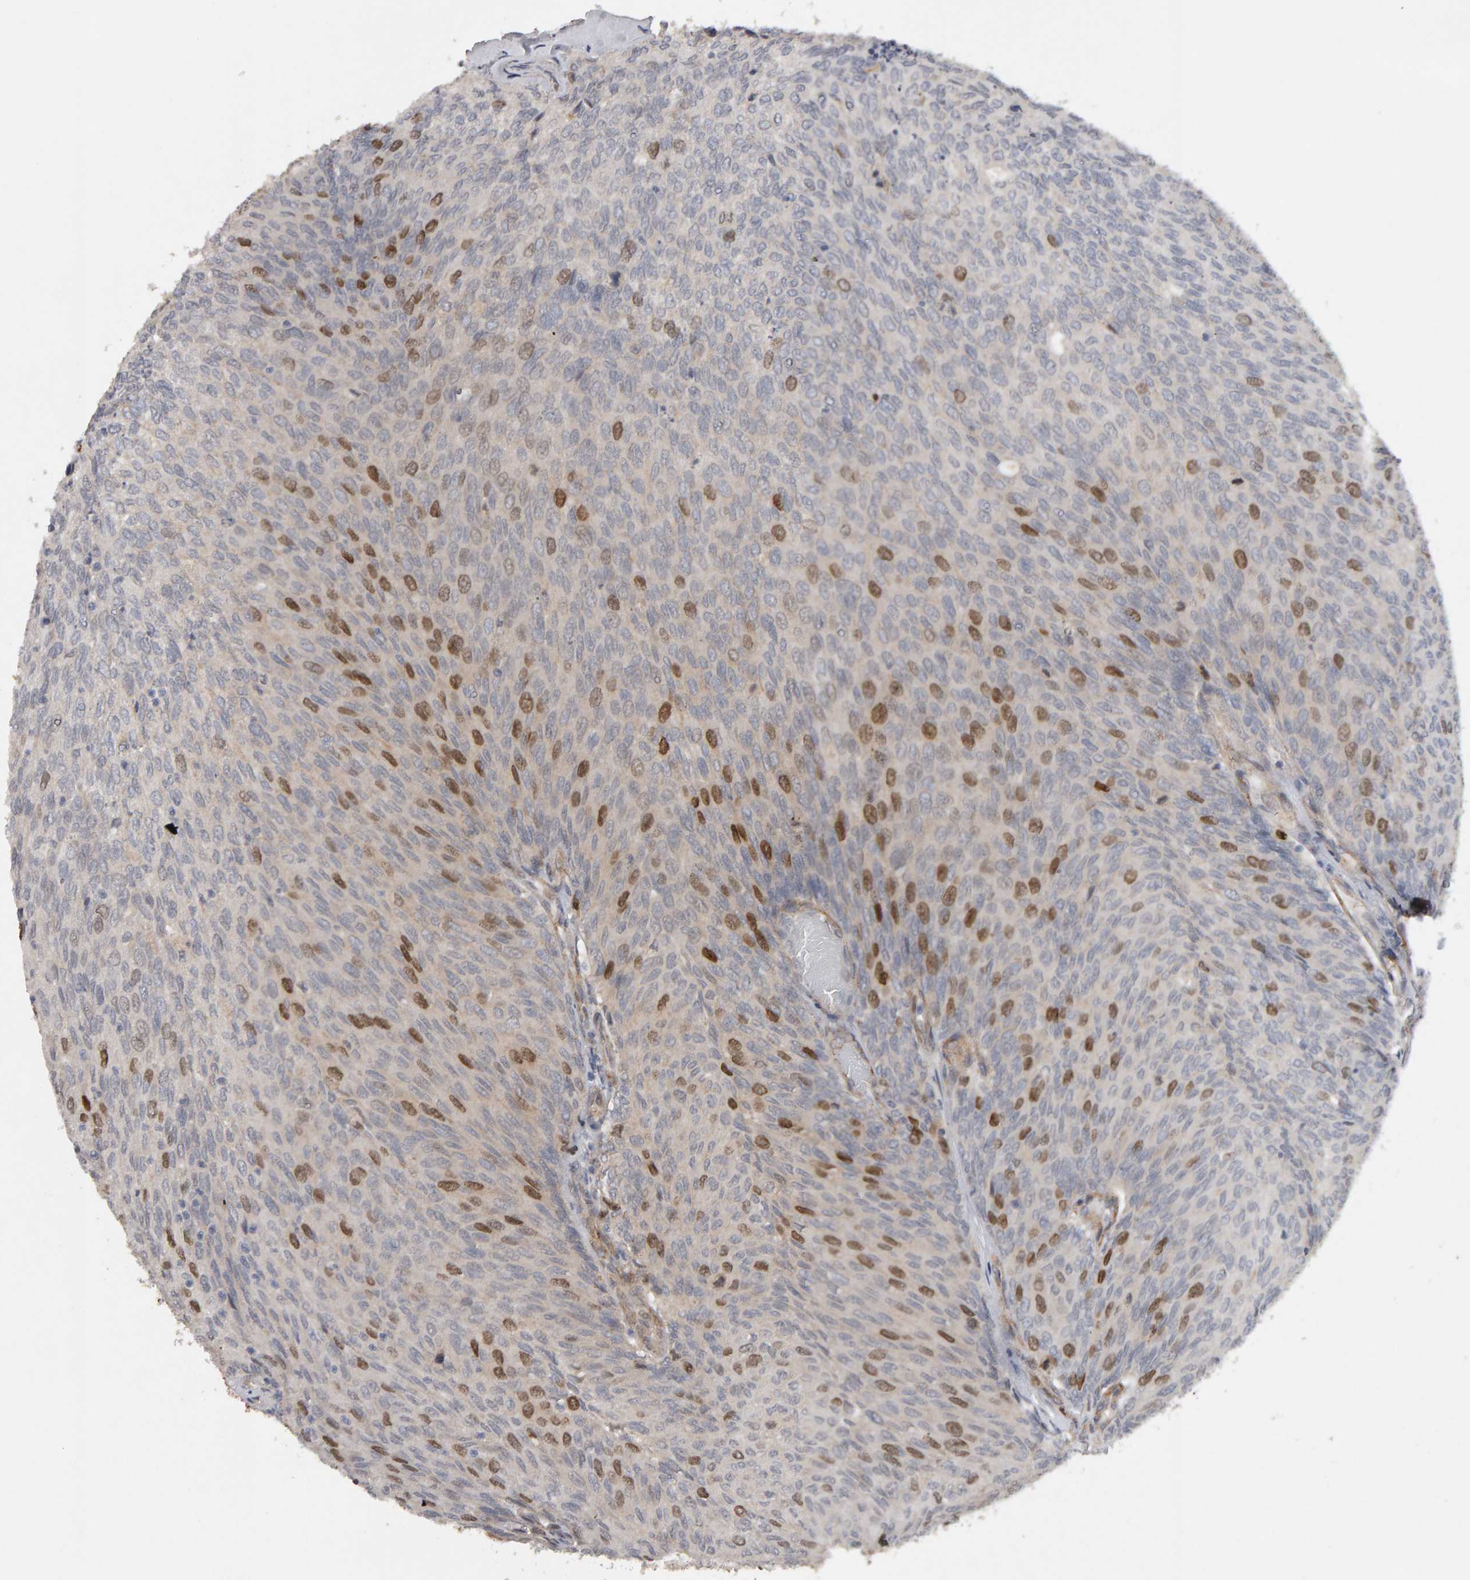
{"staining": {"intensity": "moderate", "quantity": "<25%", "location": "nuclear"}, "tissue": "urothelial cancer", "cell_type": "Tumor cells", "image_type": "cancer", "snomed": [{"axis": "morphology", "description": "Urothelial carcinoma, Low grade"}, {"axis": "topography", "description": "Urinary bladder"}], "caption": "A high-resolution micrograph shows immunohistochemistry (IHC) staining of urothelial cancer, which reveals moderate nuclear positivity in about <25% of tumor cells.", "gene": "CDCA5", "patient": {"sex": "female", "age": 79}}